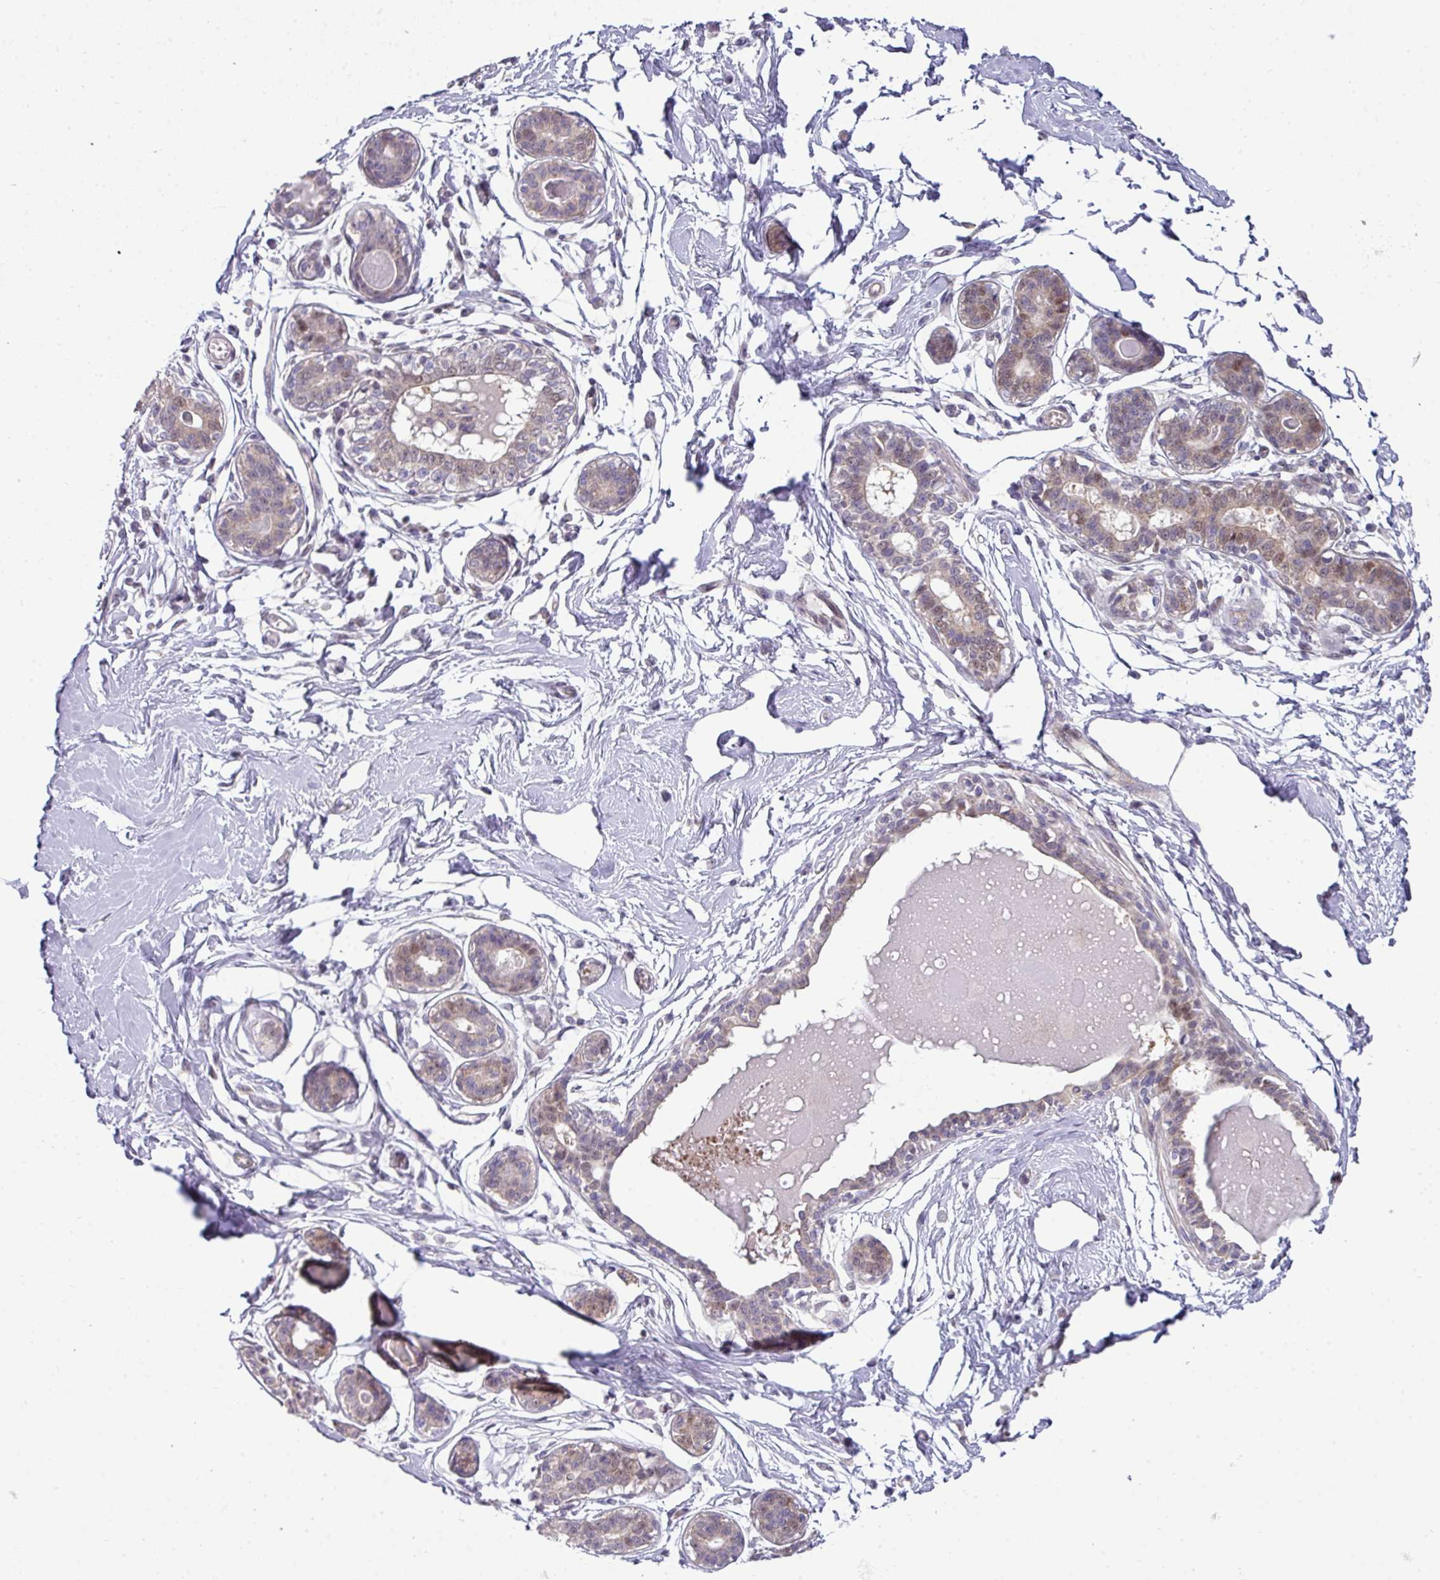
{"staining": {"intensity": "negative", "quantity": "none", "location": "none"}, "tissue": "breast", "cell_type": "Adipocytes", "image_type": "normal", "snomed": [{"axis": "morphology", "description": "Normal tissue, NOS"}, {"axis": "topography", "description": "Breast"}], "caption": "Immunohistochemistry image of benign human breast stained for a protein (brown), which displays no staining in adipocytes.", "gene": "STAT5A", "patient": {"sex": "female", "age": 45}}